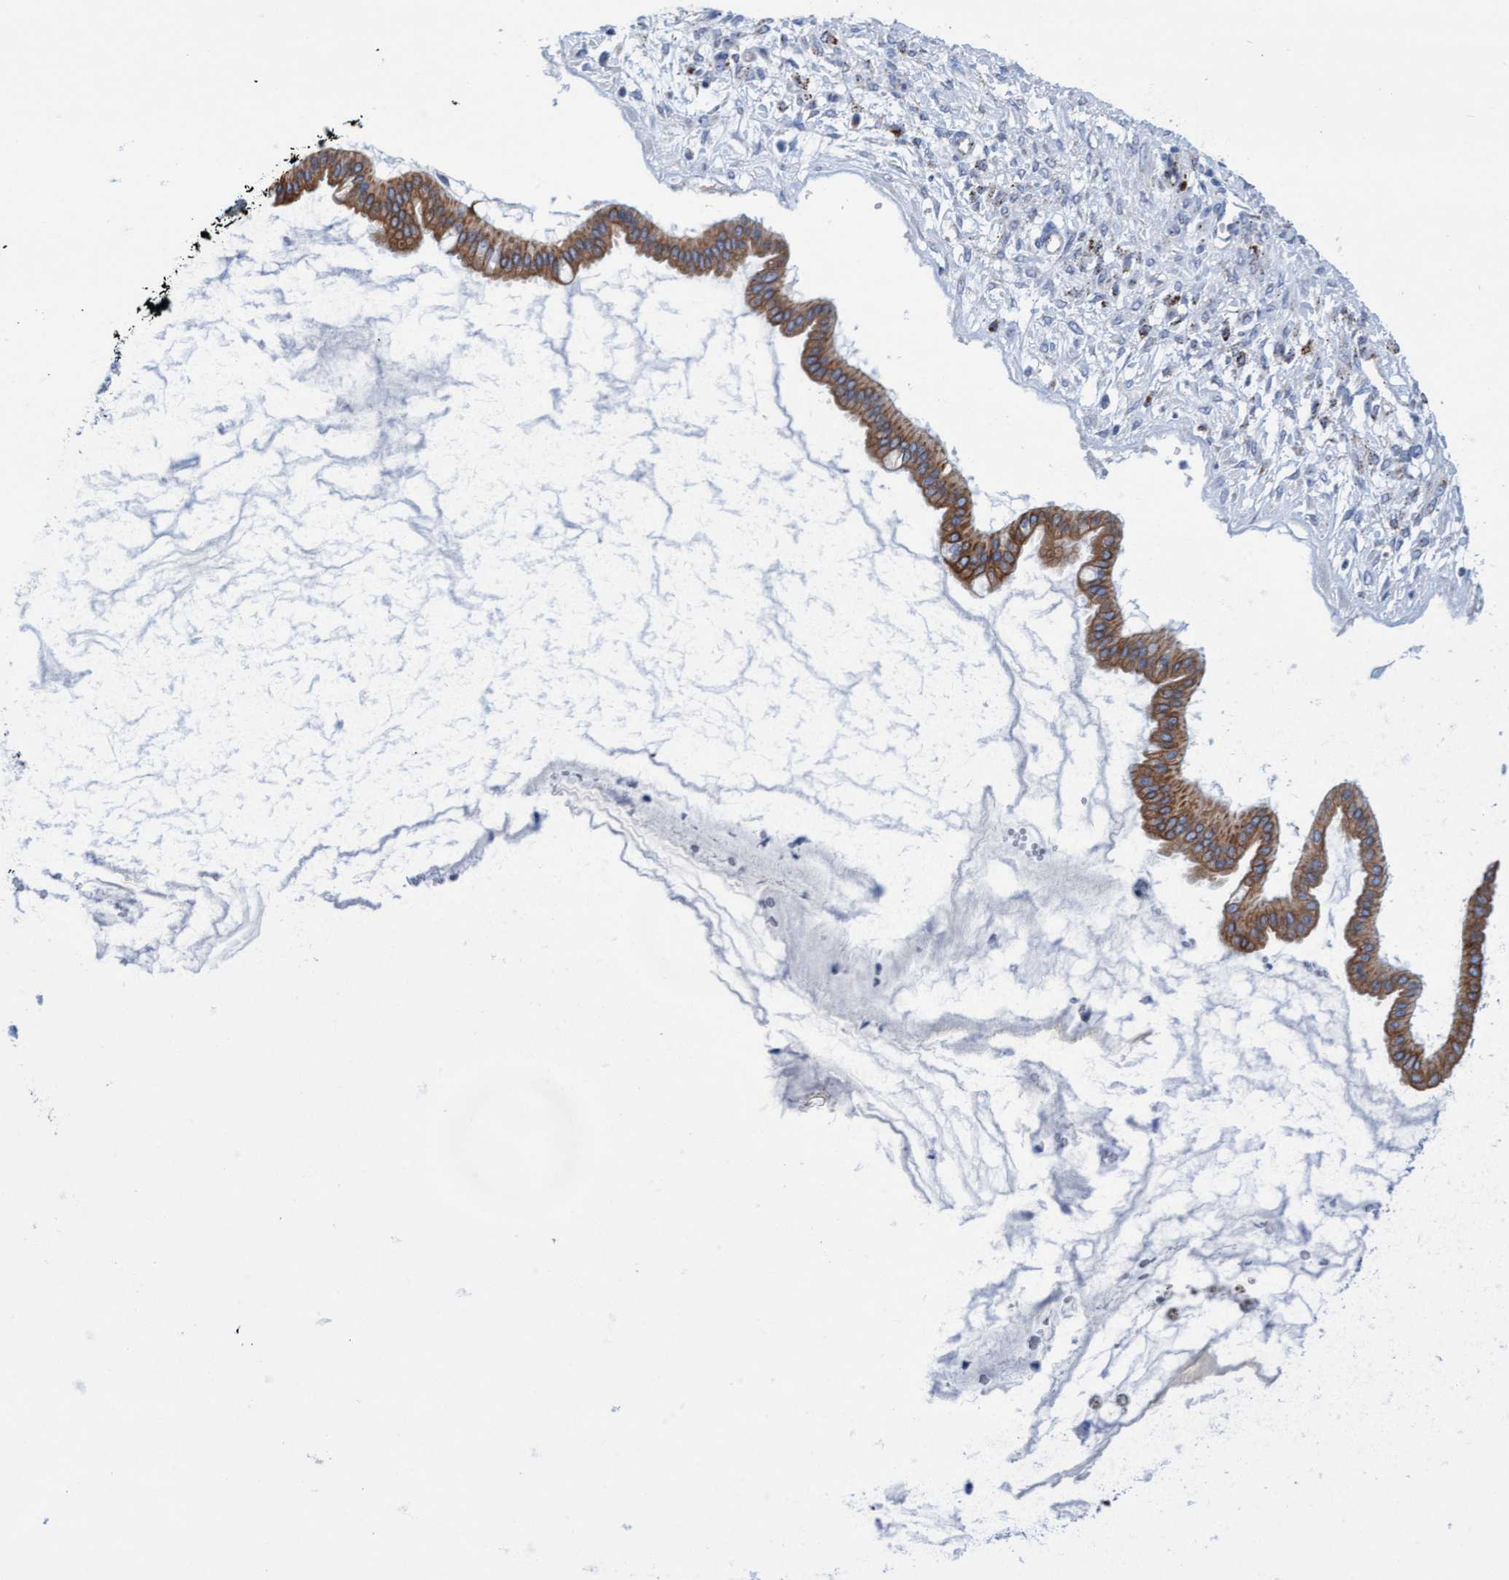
{"staining": {"intensity": "moderate", "quantity": ">75%", "location": "cytoplasmic/membranous"}, "tissue": "ovarian cancer", "cell_type": "Tumor cells", "image_type": "cancer", "snomed": [{"axis": "morphology", "description": "Cystadenocarcinoma, mucinous, NOS"}, {"axis": "topography", "description": "Ovary"}], "caption": "Ovarian mucinous cystadenocarcinoma stained with a protein marker exhibits moderate staining in tumor cells.", "gene": "SGSH", "patient": {"sex": "female", "age": 73}}